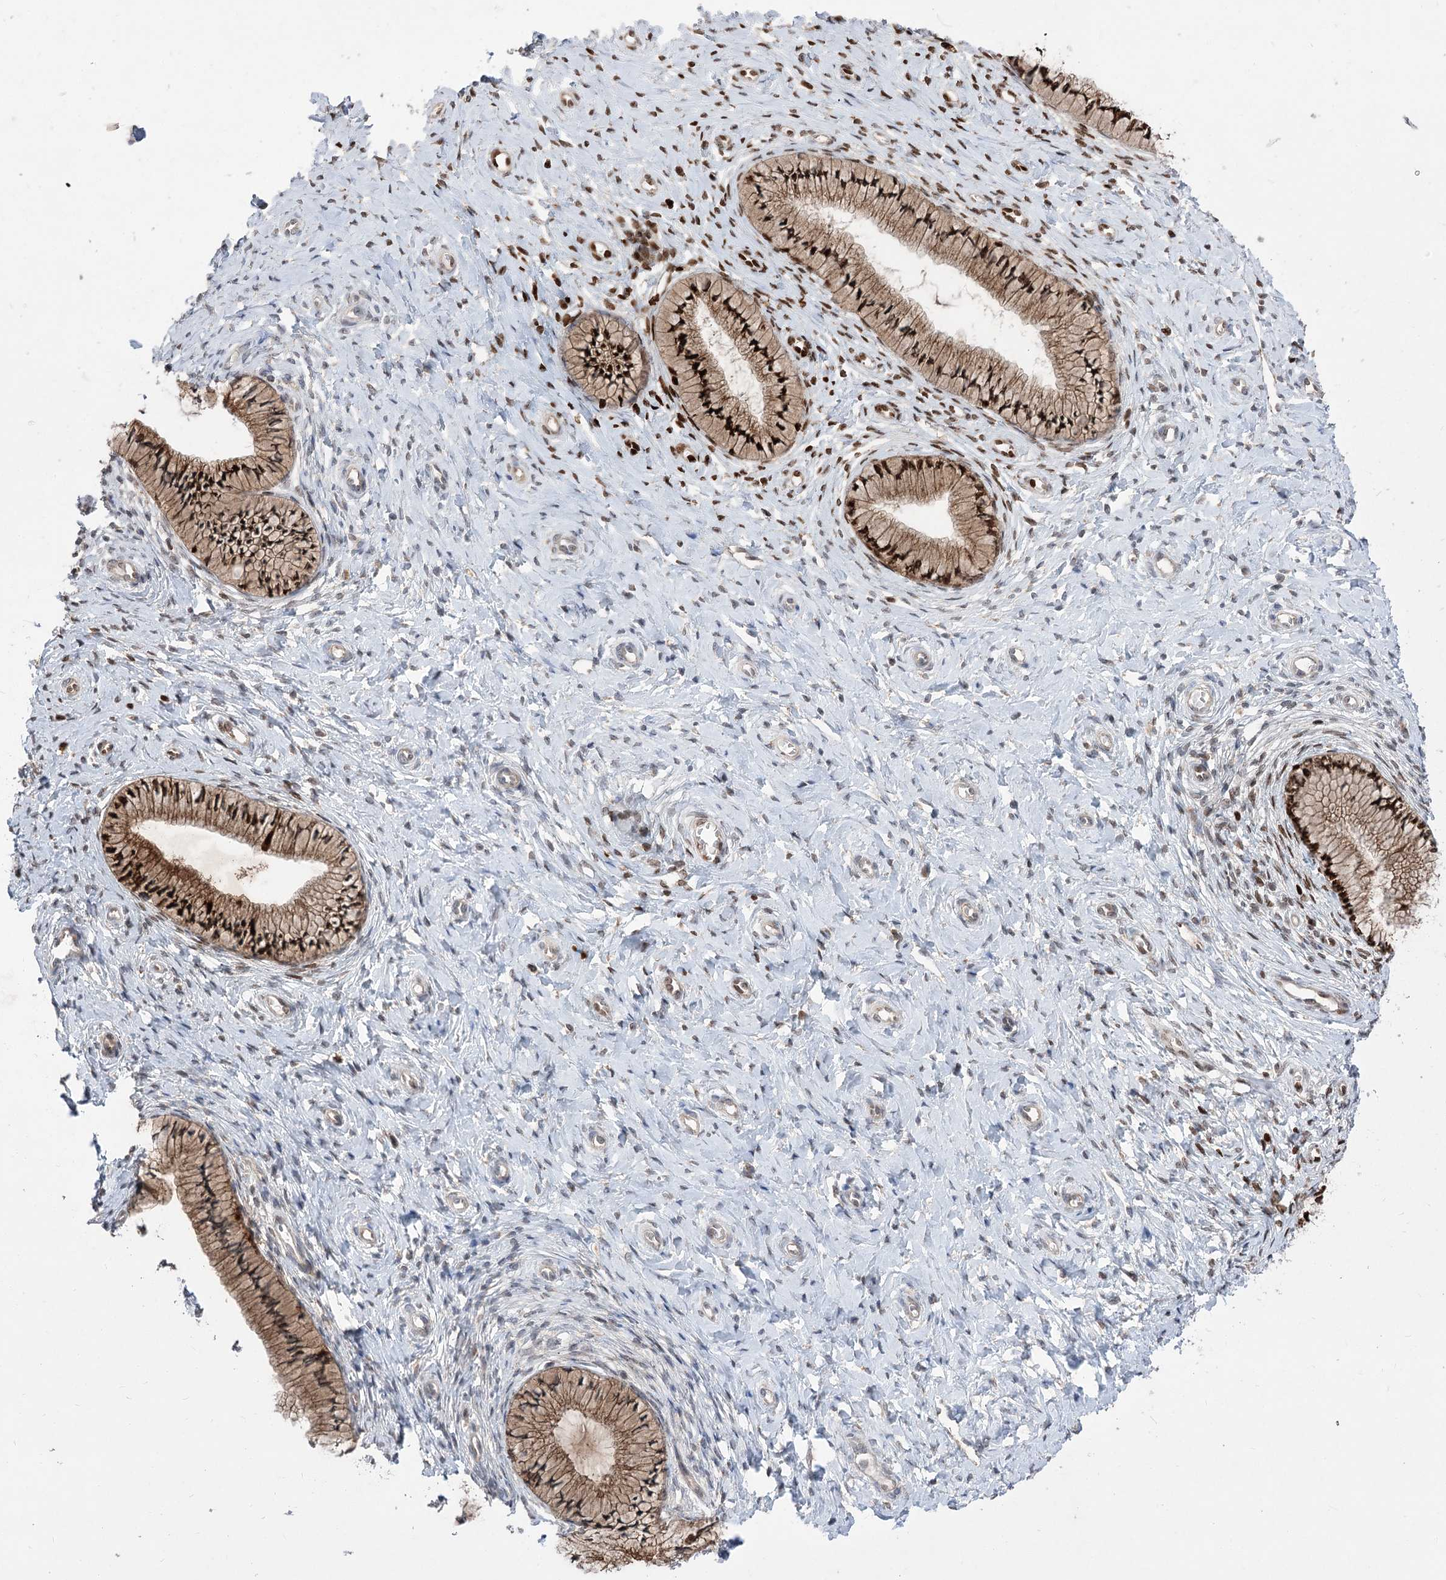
{"staining": {"intensity": "strong", "quantity": ">75%", "location": "cytoplasmic/membranous,nuclear"}, "tissue": "cervix", "cell_type": "Glandular cells", "image_type": "normal", "snomed": [{"axis": "morphology", "description": "Normal tissue, NOS"}, {"axis": "topography", "description": "Cervix"}], "caption": "Glandular cells demonstrate high levels of strong cytoplasmic/membranous,nuclear expression in approximately >75% of cells in benign human cervix.", "gene": "HELT", "patient": {"sex": "female", "age": 36}}